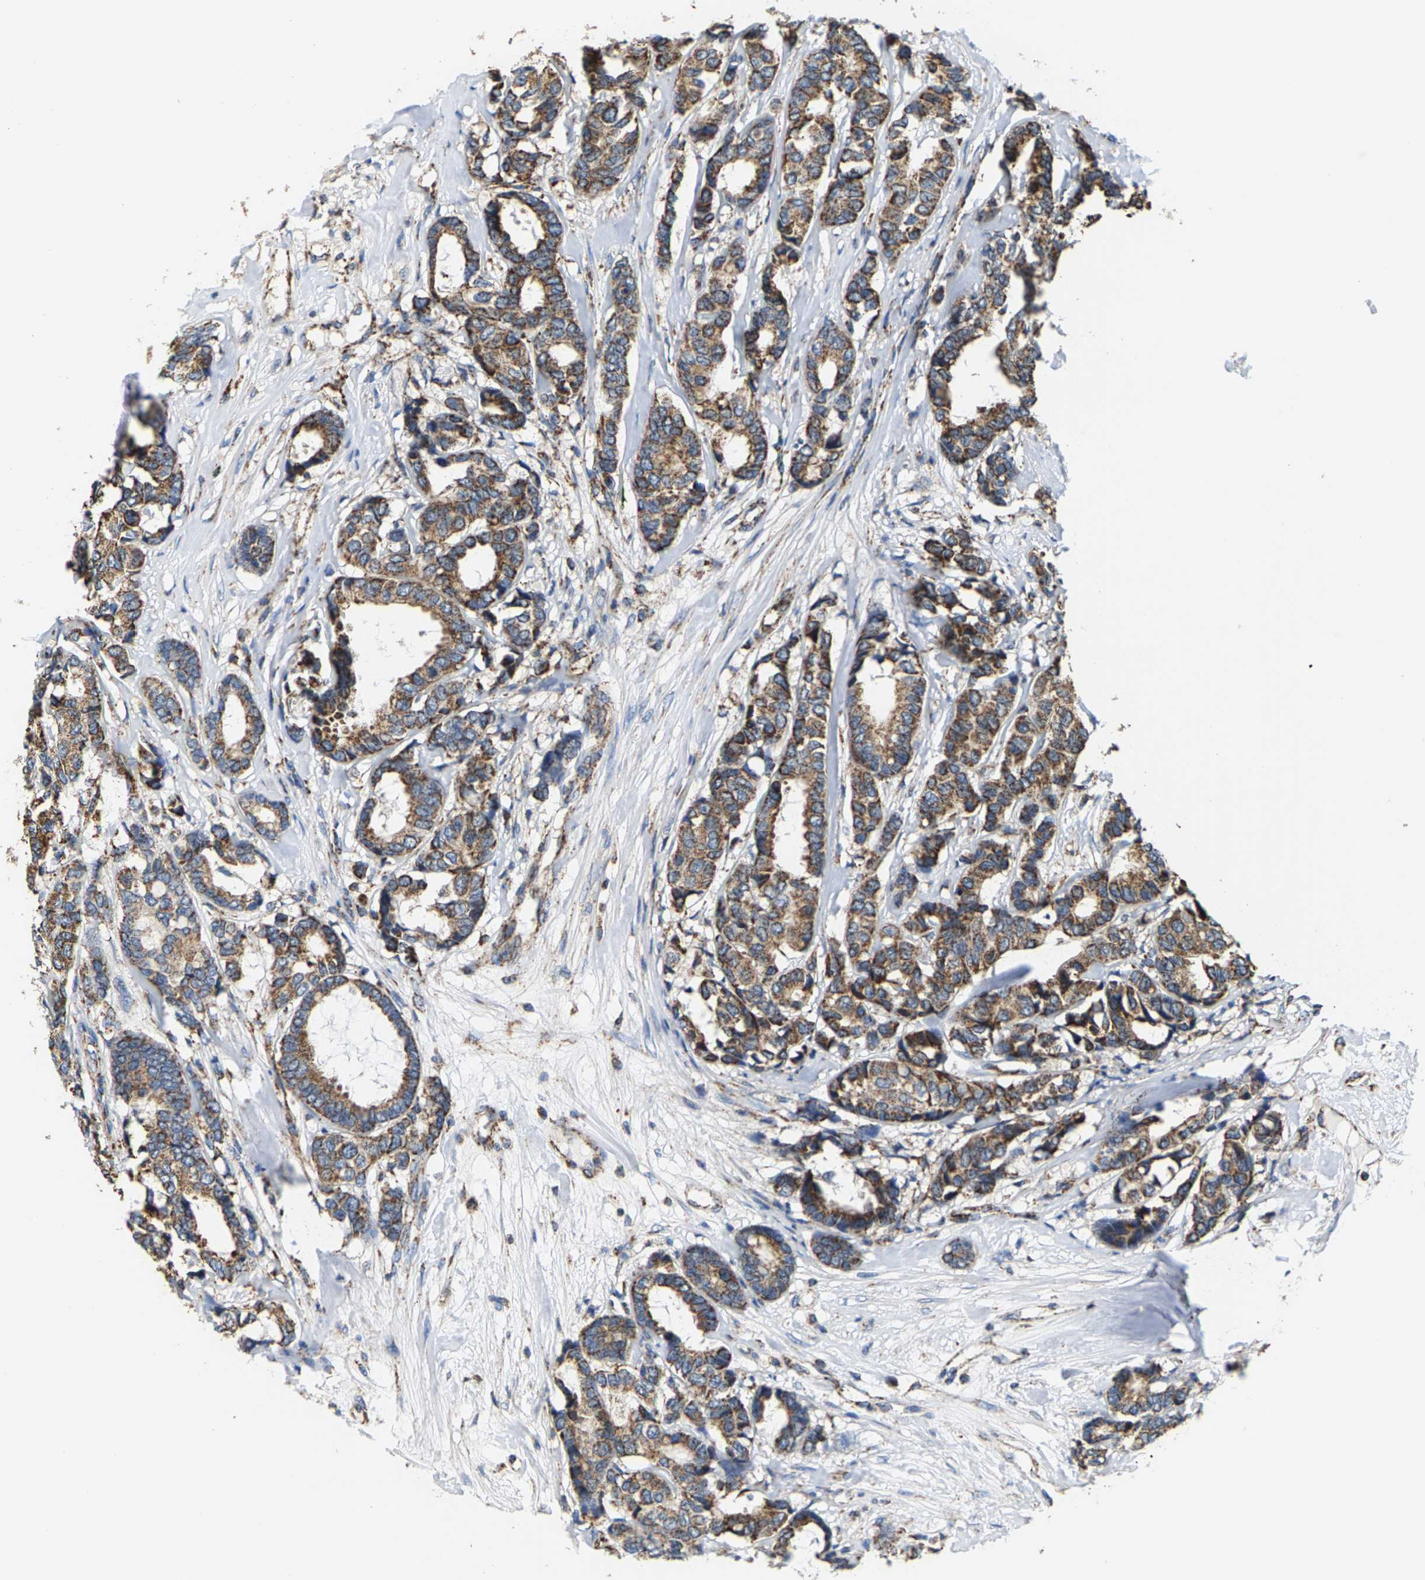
{"staining": {"intensity": "moderate", "quantity": ">75%", "location": "cytoplasmic/membranous"}, "tissue": "breast cancer", "cell_type": "Tumor cells", "image_type": "cancer", "snomed": [{"axis": "morphology", "description": "Duct carcinoma"}, {"axis": "topography", "description": "Breast"}], "caption": "Brown immunohistochemical staining in human invasive ductal carcinoma (breast) demonstrates moderate cytoplasmic/membranous positivity in about >75% of tumor cells. The protein is stained brown, and the nuclei are stained in blue (DAB IHC with brightfield microscopy, high magnification).", "gene": "SHMT2", "patient": {"sex": "female", "age": 87}}